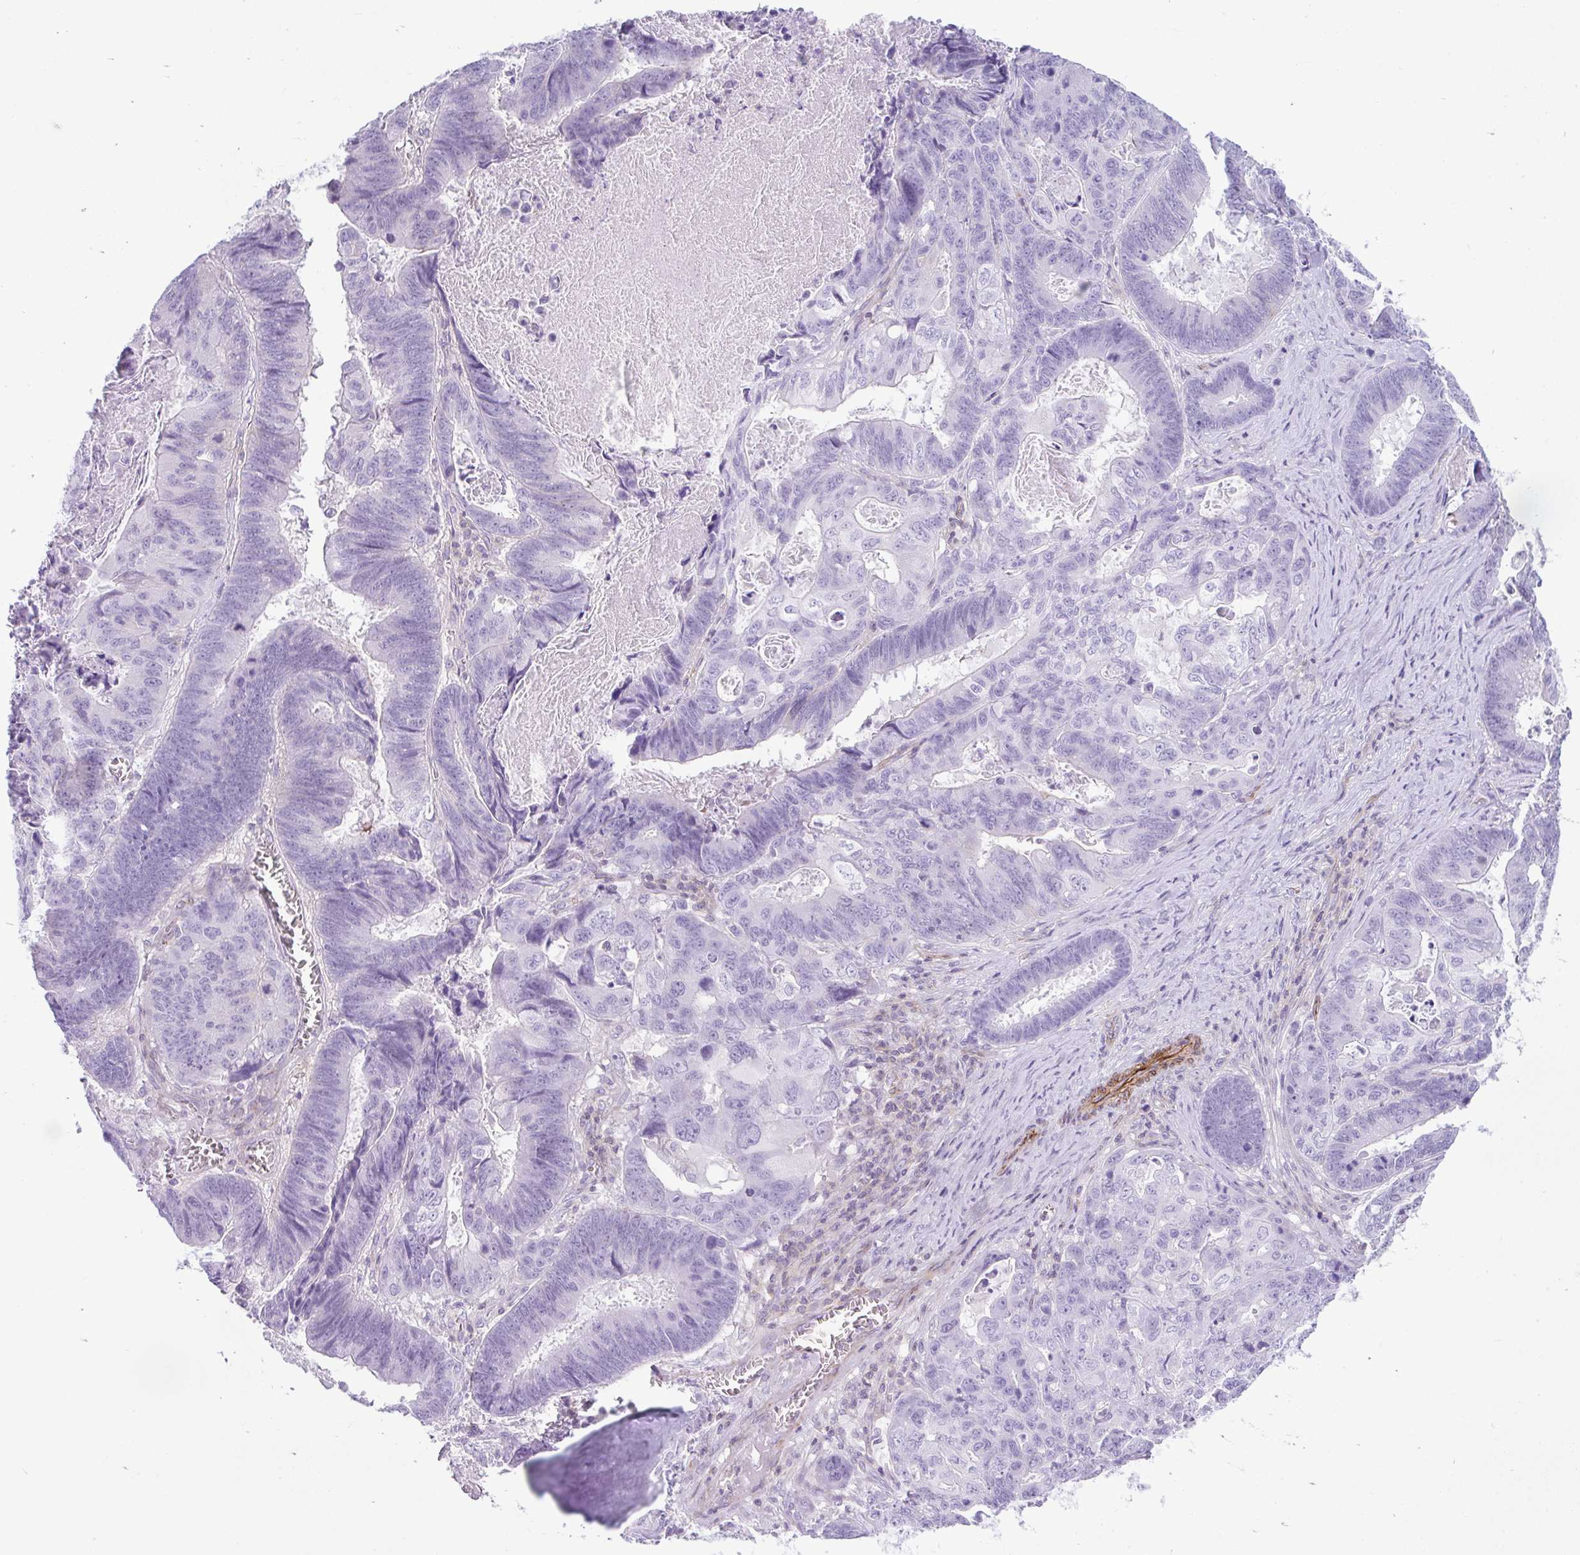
{"staining": {"intensity": "negative", "quantity": "none", "location": "none"}, "tissue": "lung cancer", "cell_type": "Tumor cells", "image_type": "cancer", "snomed": [{"axis": "morphology", "description": "Aneuploidy"}, {"axis": "morphology", "description": "Adenocarcinoma, NOS"}, {"axis": "morphology", "description": "Adenocarcinoma primary or metastatic"}, {"axis": "topography", "description": "Lung"}], "caption": "There is no significant staining in tumor cells of adenocarcinoma (lung). The staining is performed using DAB brown chromogen with nuclei counter-stained in using hematoxylin.", "gene": "CDRT15", "patient": {"sex": "female", "age": 75}}